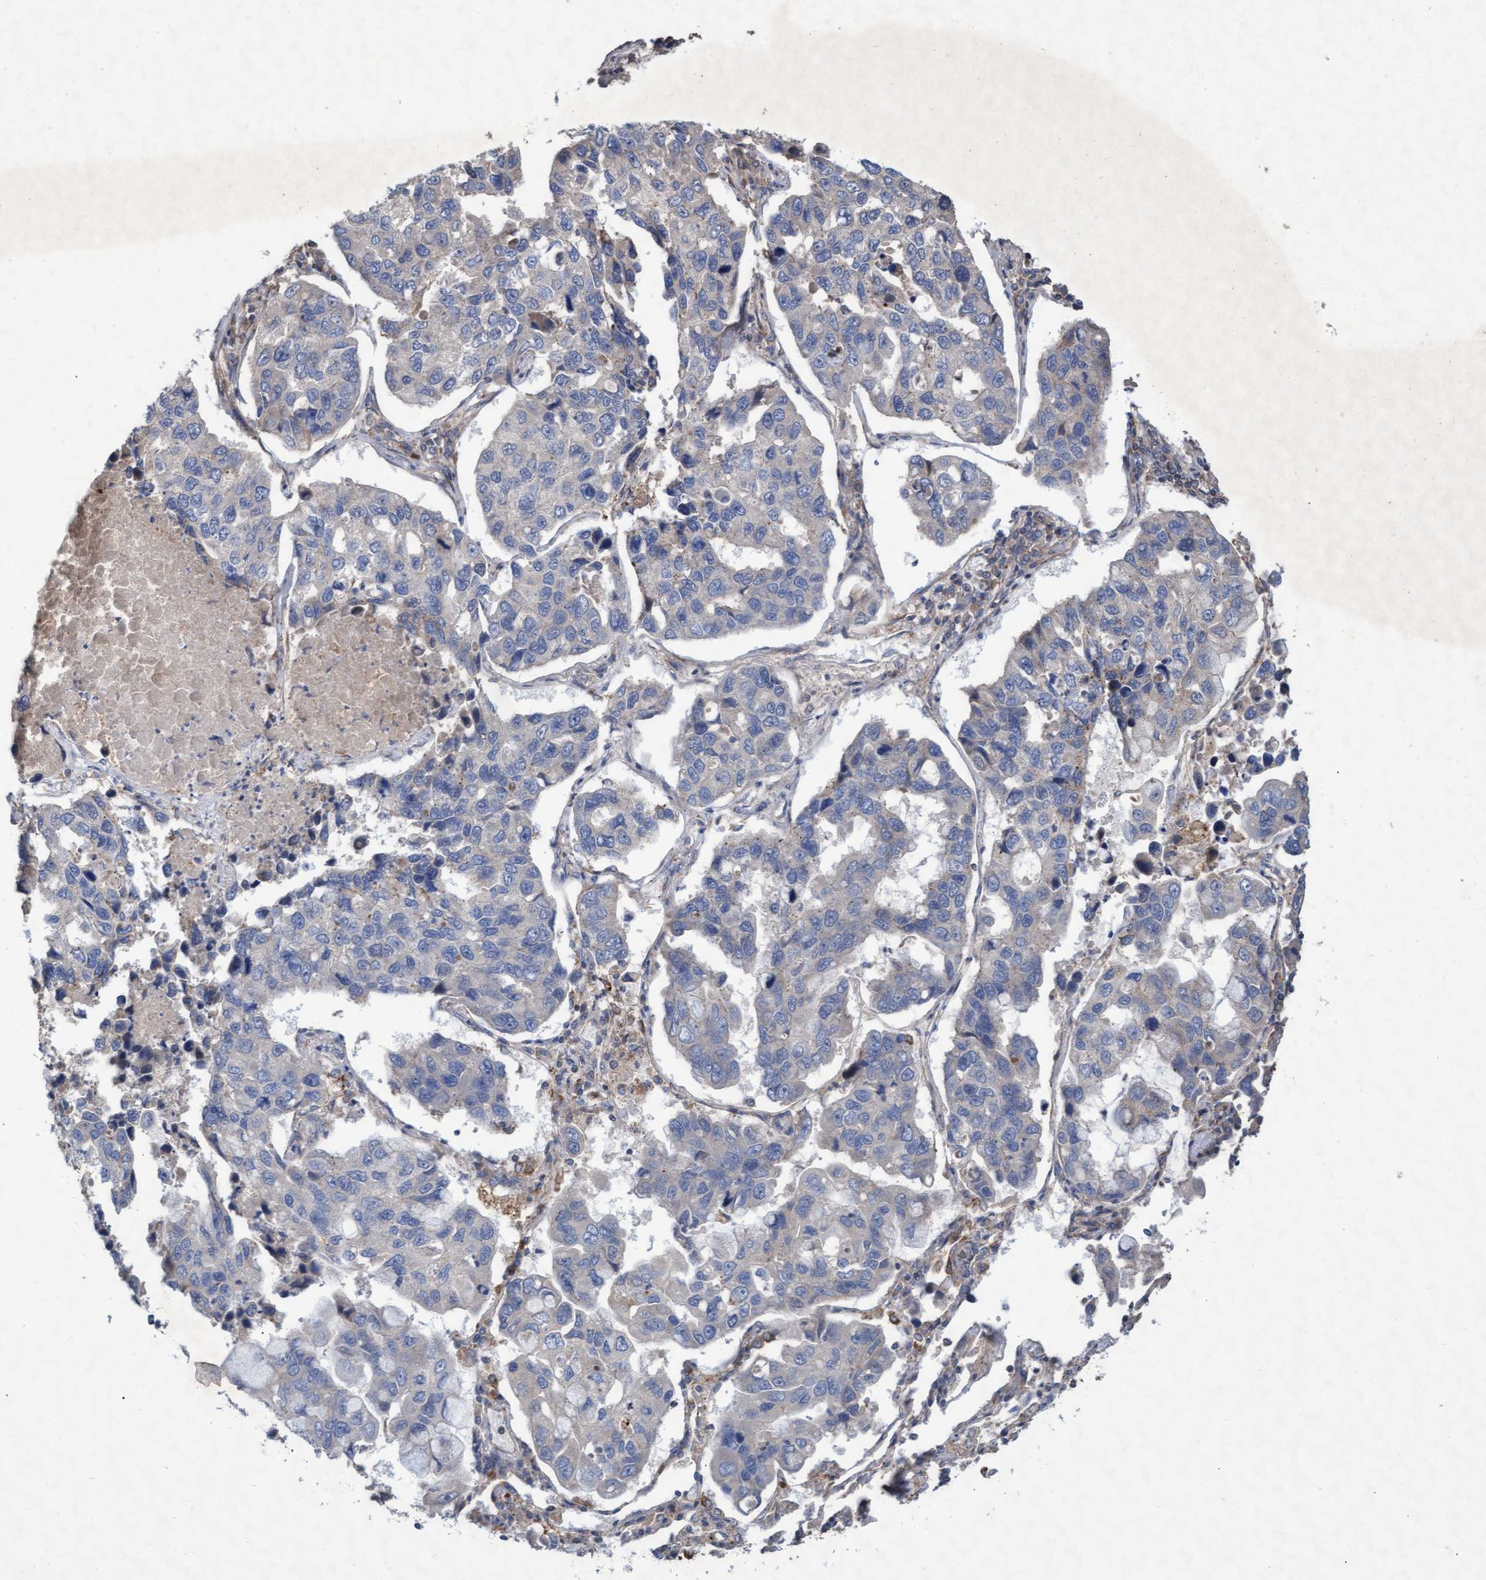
{"staining": {"intensity": "negative", "quantity": "none", "location": "none"}, "tissue": "lung cancer", "cell_type": "Tumor cells", "image_type": "cancer", "snomed": [{"axis": "morphology", "description": "Adenocarcinoma, NOS"}, {"axis": "topography", "description": "Lung"}], "caption": "Human adenocarcinoma (lung) stained for a protein using immunohistochemistry (IHC) shows no expression in tumor cells.", "gene": "ABCF2", "patient": {"sex": "male", "age": 64}}